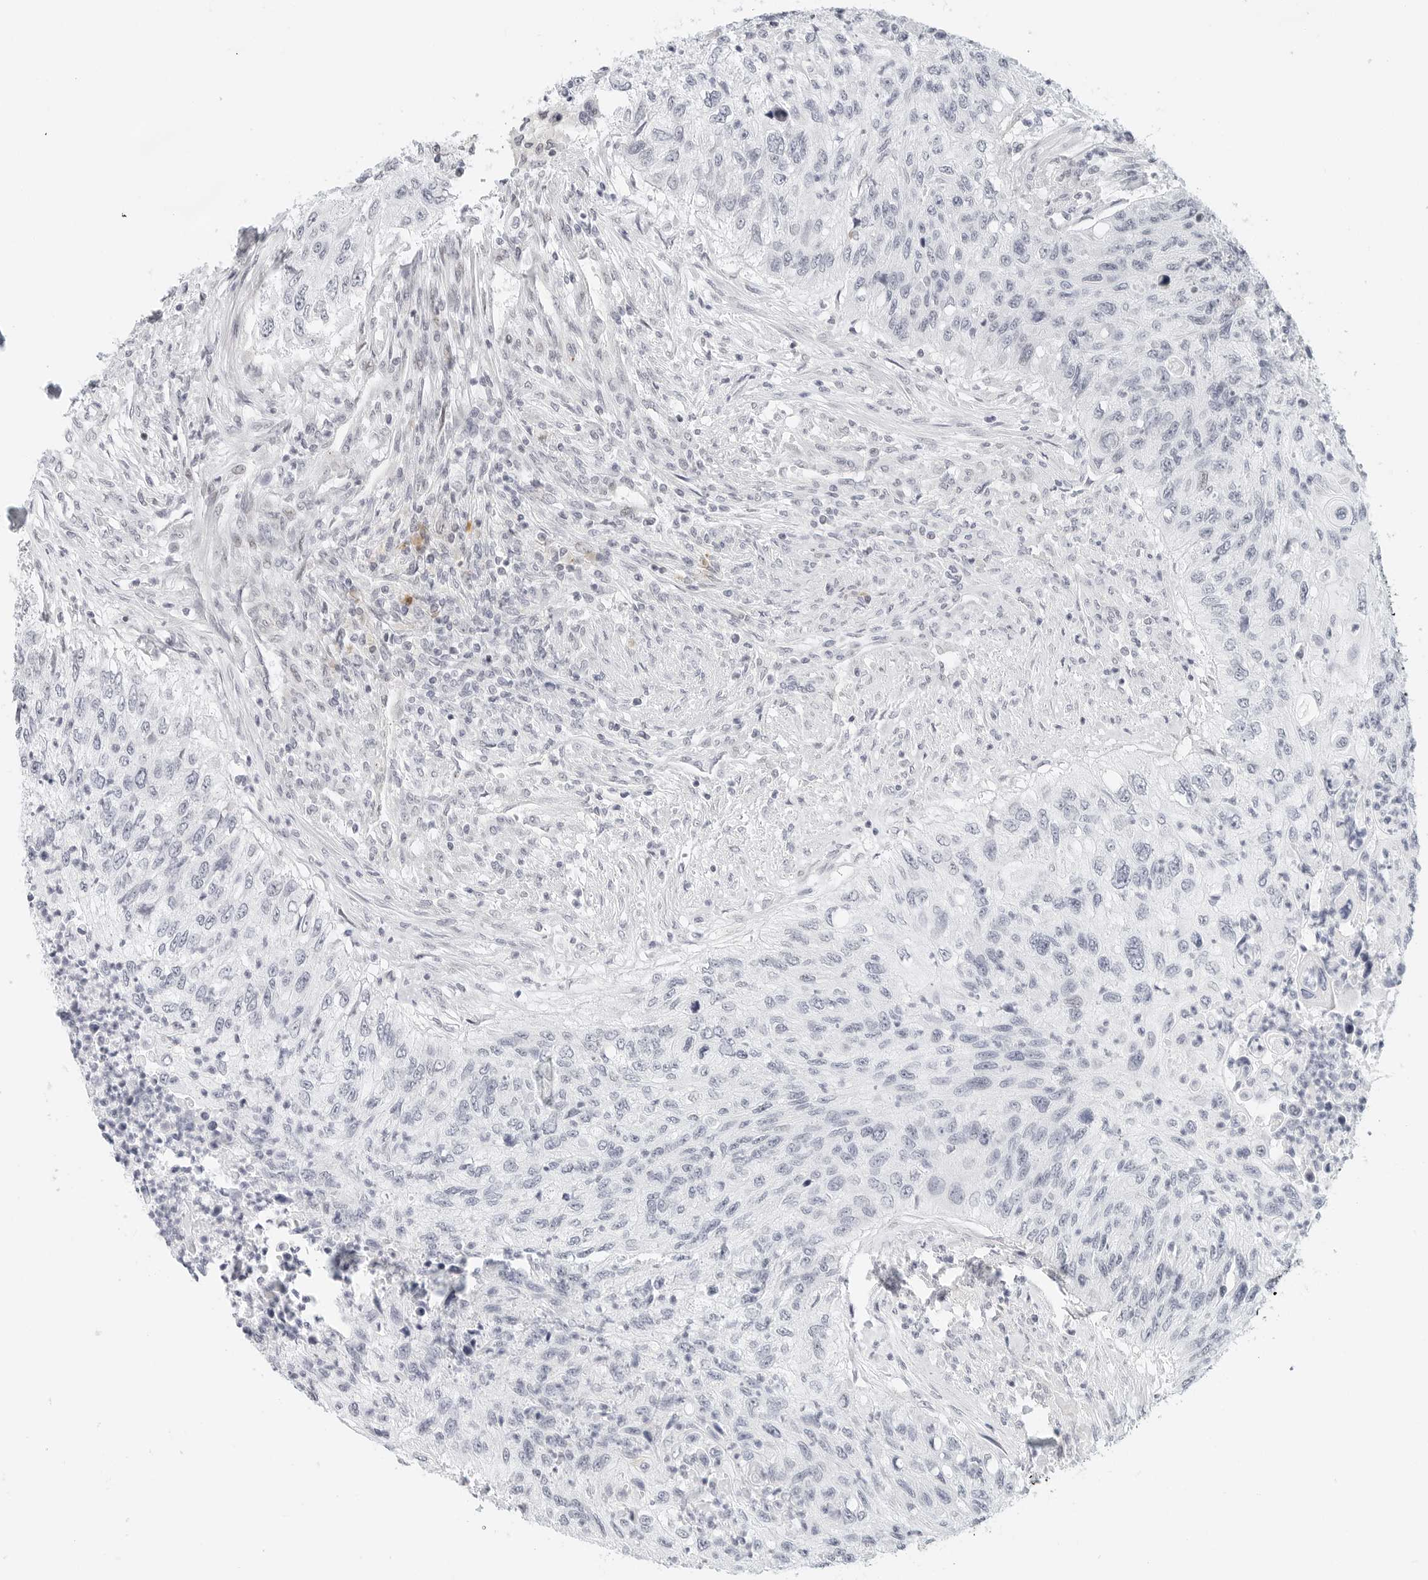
{"staining": {"intensity": "negative", "quantity": "none", "location": "none"}, "tissue": "urothelial cancer", "cell_type": "Tumor cells", "image_type": "cancer", "snomed": [{"axis": "morphology", "description": "Urothelial carcinoma, High grade"}, {"axis": "topography", "description": "Urinary bladder"}], "caption": "This histopathology image is of urothelial cancer stained with immunohistochemistry to label a protein in brown with the nuclei are counter-stained blue. There is no staining in tumor cells.", "gene": "PARP10", "patient": {"sex": "female", "age": 60}}